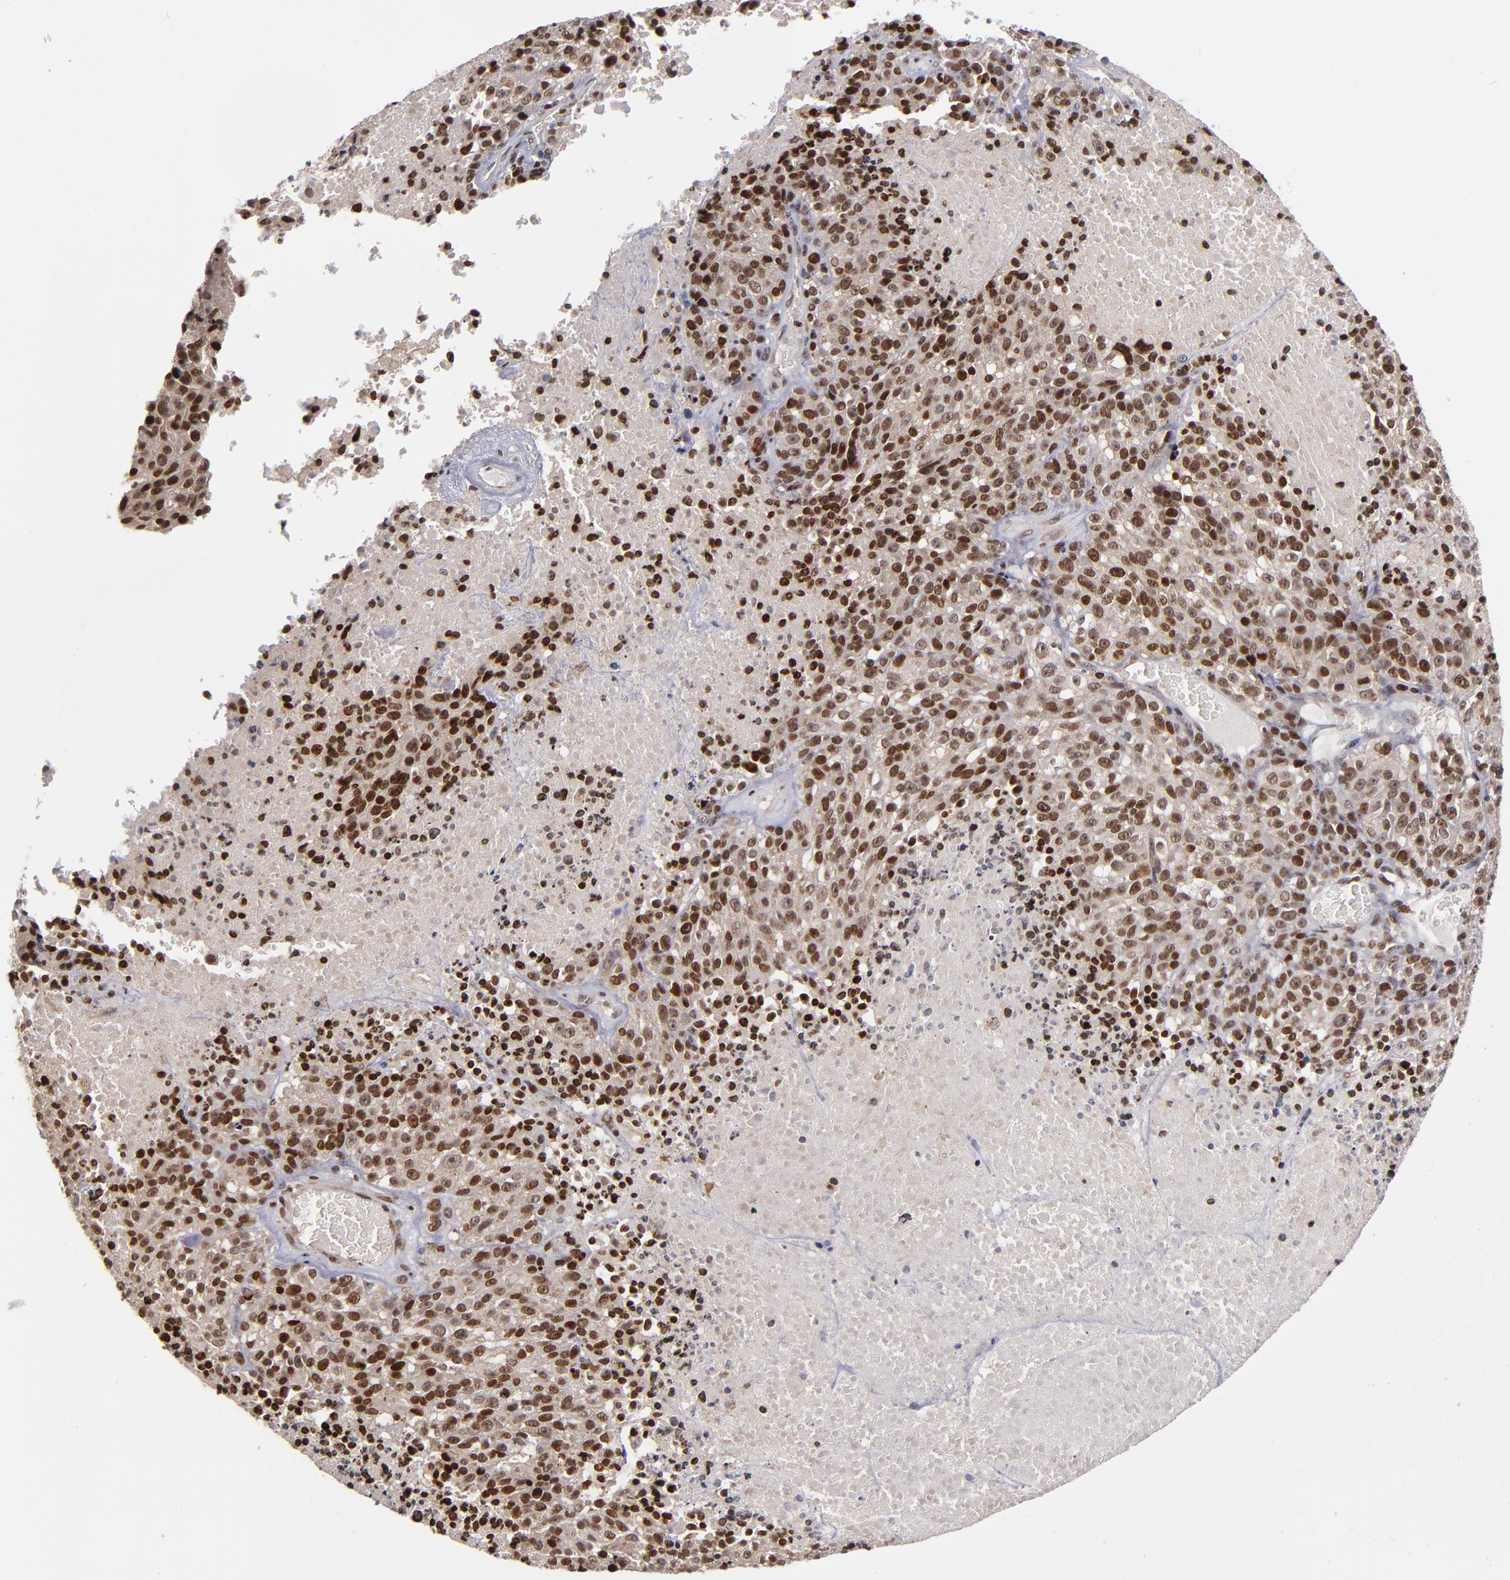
{"staining": {"intensity": "moderate", "quantity": ">75%", "location": "cytoplasmic/membranous"}, "tissue": "melanoma", "cell_type": "Tumor cells", "image_type": "cancer", "snomed": [{"axis": "morphology", "description": "Malignant melanoma, Metastatic site"}, {"axis": "topography", "description": "Cerebral cortex"}], "caption": "Immunohistochemistry histopathology image of neoplastic tissue: human melanoma stained using immunohistochemistry shows medium levels of moderate protein expression localized specifically in the cytoplasmic/membranous of tumor cells, appearing as a cytoplasmic/membranous brown color.", "gene": "KDM6A", "patient": {"sex": "female", "age": 52}}